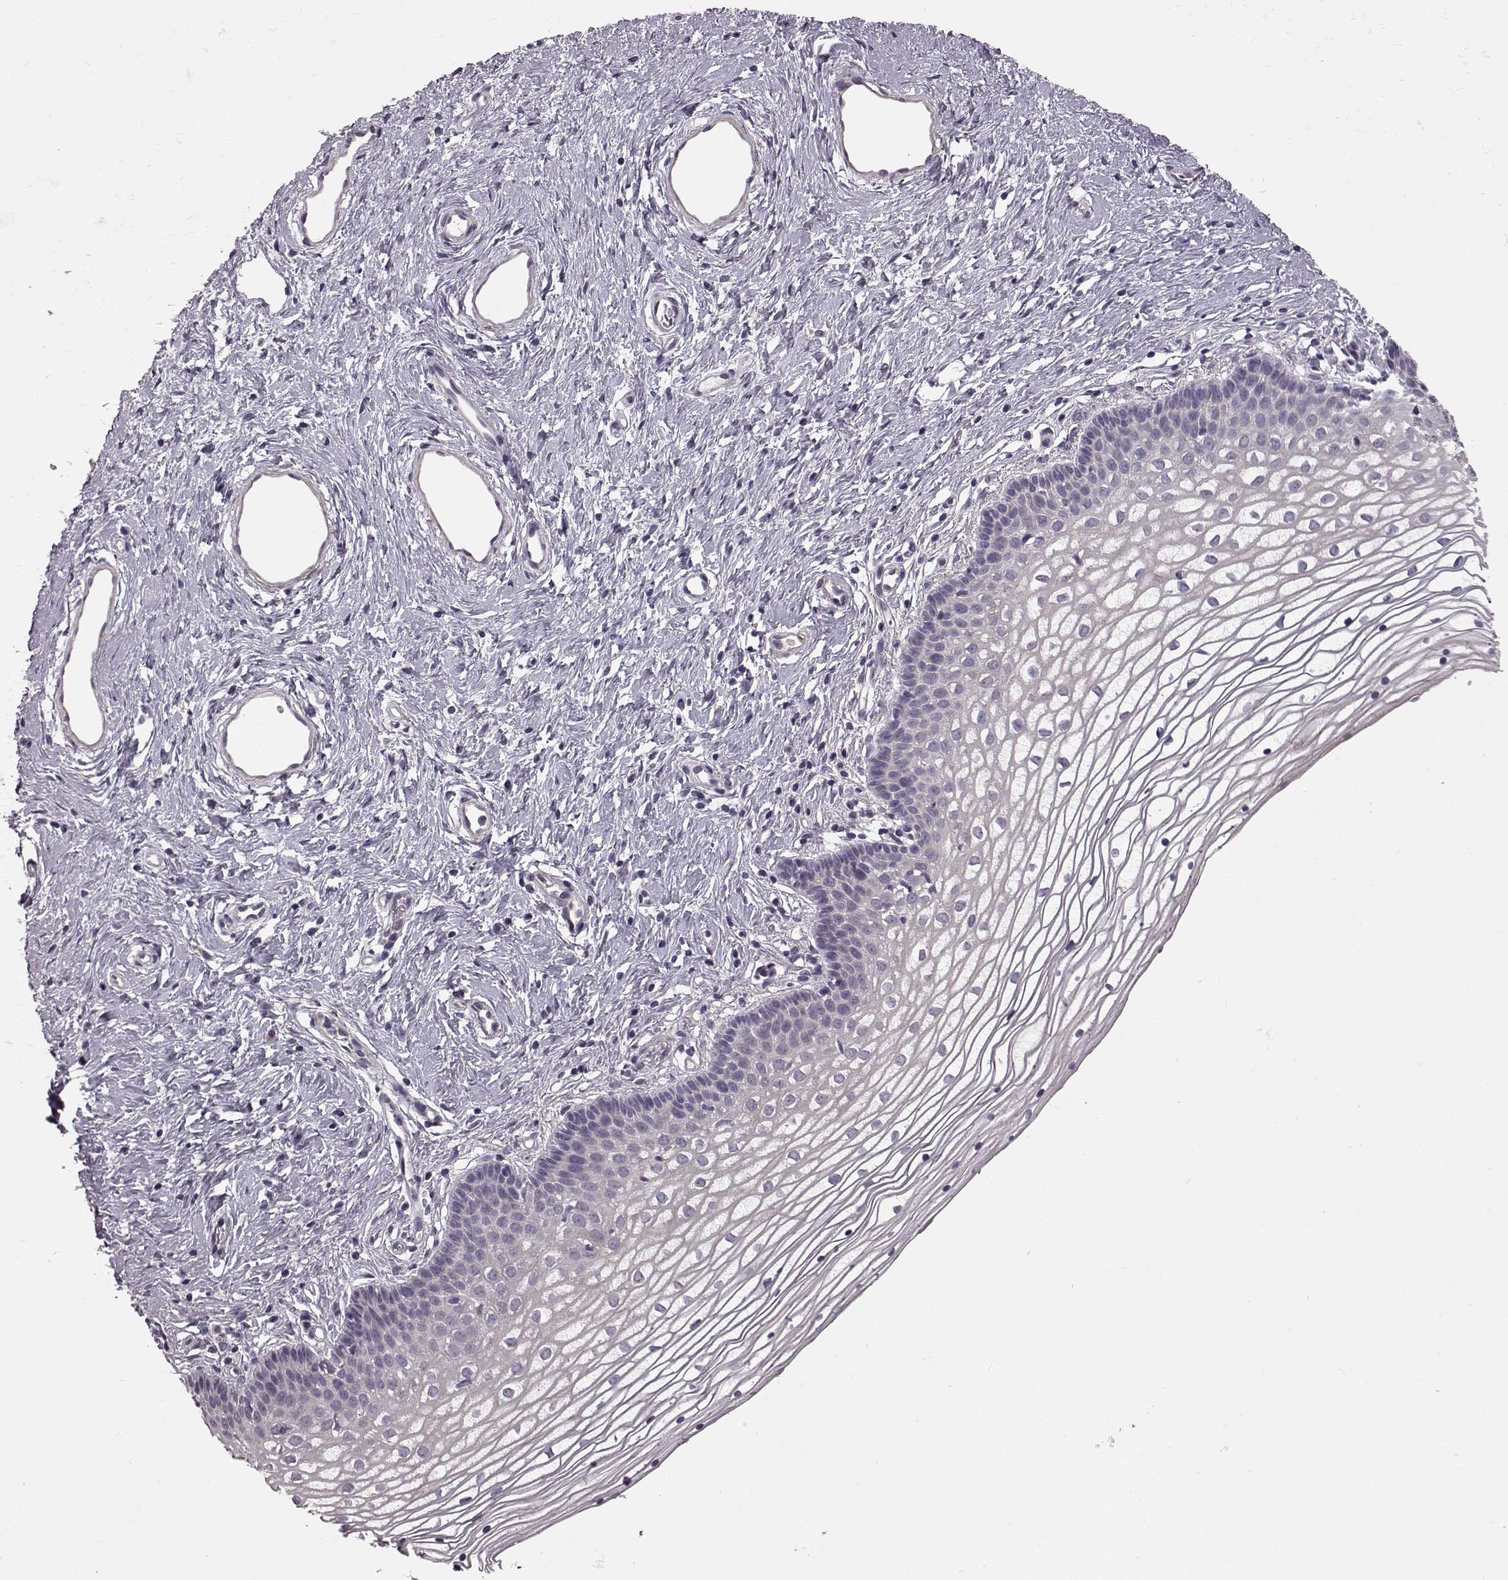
{"staining": {"intensity": "negative", "quantity": "none", "location": "none"}, "tissue": "vagina", "cell_type": "Squamous epithelial cells", "image_type": "normal", "snomed": [{"axis": "morphology", "description": "Normal tissue, NOS"}, {"axis": "topography", "description": "Vagina"}], "caption": "Immunohistochemistry micrograph of normal vagina: human vagina stained with DAB demonstrates no significant protein staining in squamous epithelial cells. (Brightfield microscopy of DAB immunohistochemistry at high magnification).", "gene": "GRK1", "patient": {"sex": "female", "age": 36}}